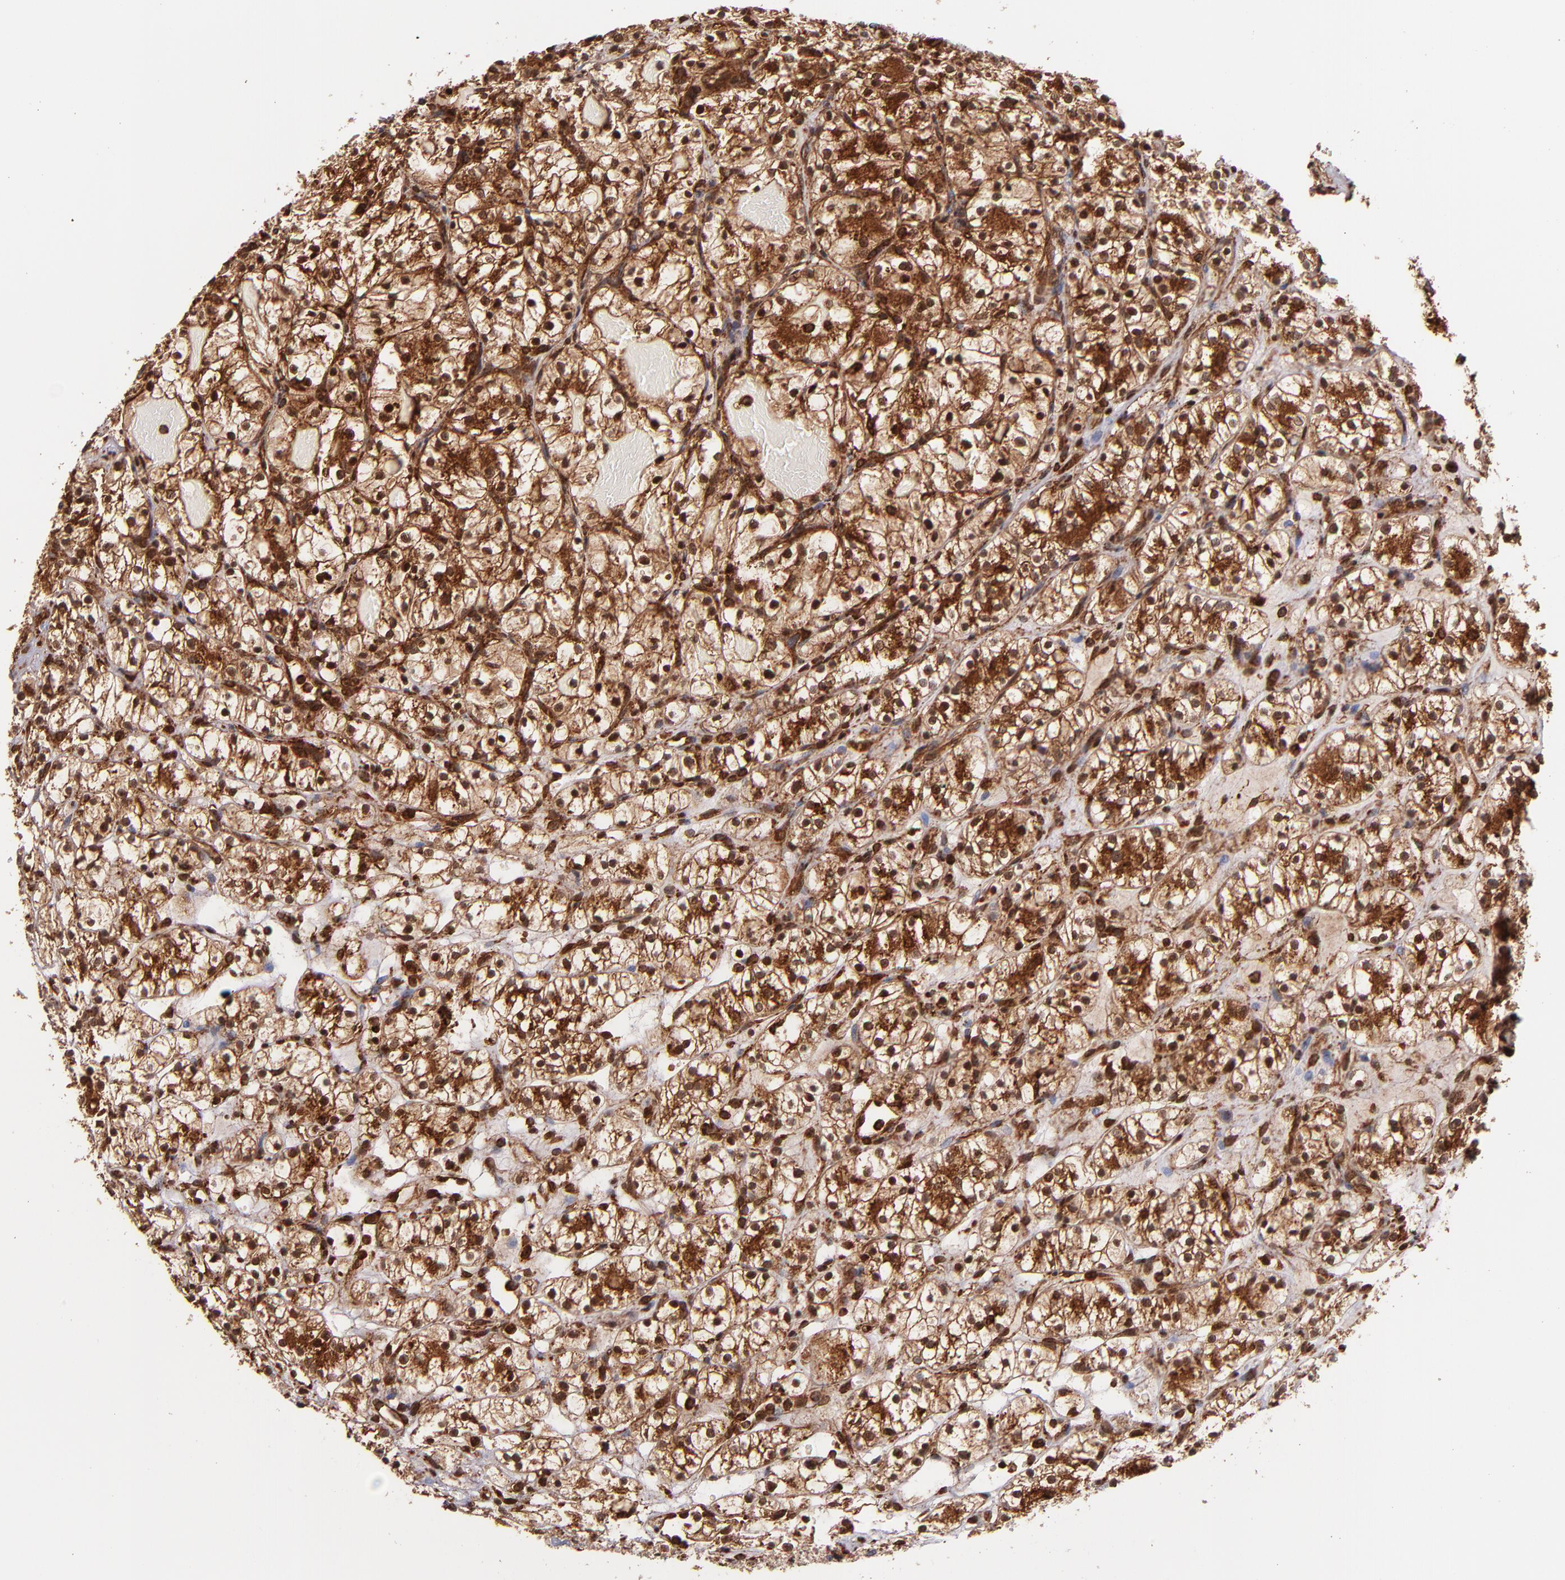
{"staining": {"intensity": "strong", "quantity": ">75%", "location": "cytoplasmic/membranous,nuclear"}, "tissue": "renal cancer", "cell_type": "Tumor cells", "image_type": "cancer", "snomed": [{"axis": "morphology", "description": "Adenocarcinoma, NOS"}, {"axis": "topography", "description": "Kidney"}], "caption": "Protein staining demonstrates strong cytoplasmic/membranous and nuclear positivity in about >75% of tumor cells in renal cancer (adenocarcinoma).", "gene": "STX8", "patient": {"sex": "female", "age": 60}}